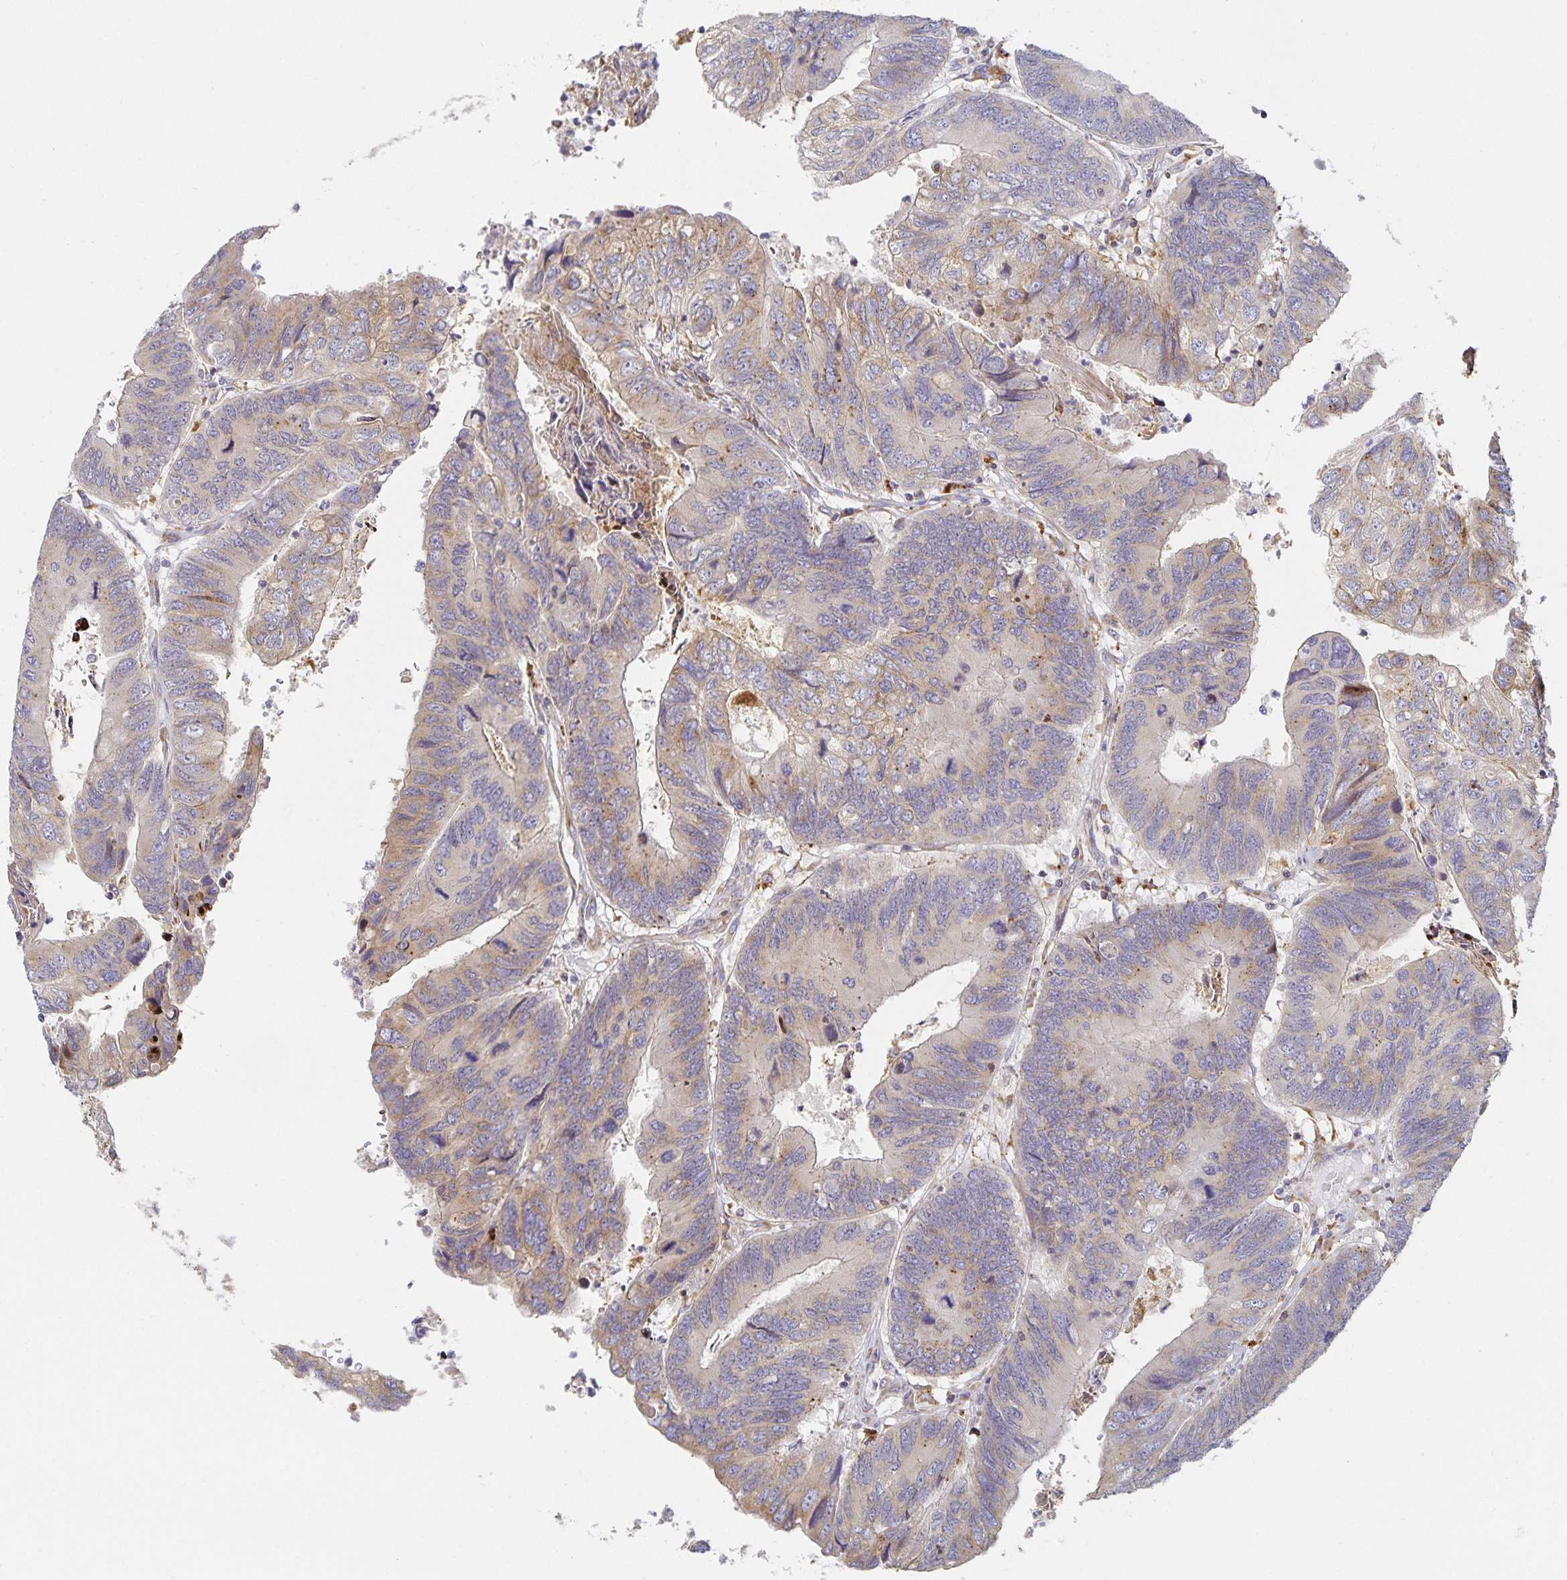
{"staining": {"intensity": "weak", "quantity": "<25%", "location": "cytoplasmic/membranous"}, "tissue": "colorectal cancer", "cell_type": "Tumor cells", "image_type": "cancer", "snomed": [{"axis": "morphology", "description": "Adenocarcinoma, NOS"}, {"axis": "topography", "description": "Colon"}], "caption": "High power microscopy photomicrograph of an IHC histopathology image of colorectal cancer, revealing no significant expression in tumor cells. The staining is performed using DAB (3,3'-diaminobenzidine) brown chromogen with nuclei counter-stained in using hematoxylin.", "gene": "NOMO1", "patient": {"sex": "female", "age": 67}}